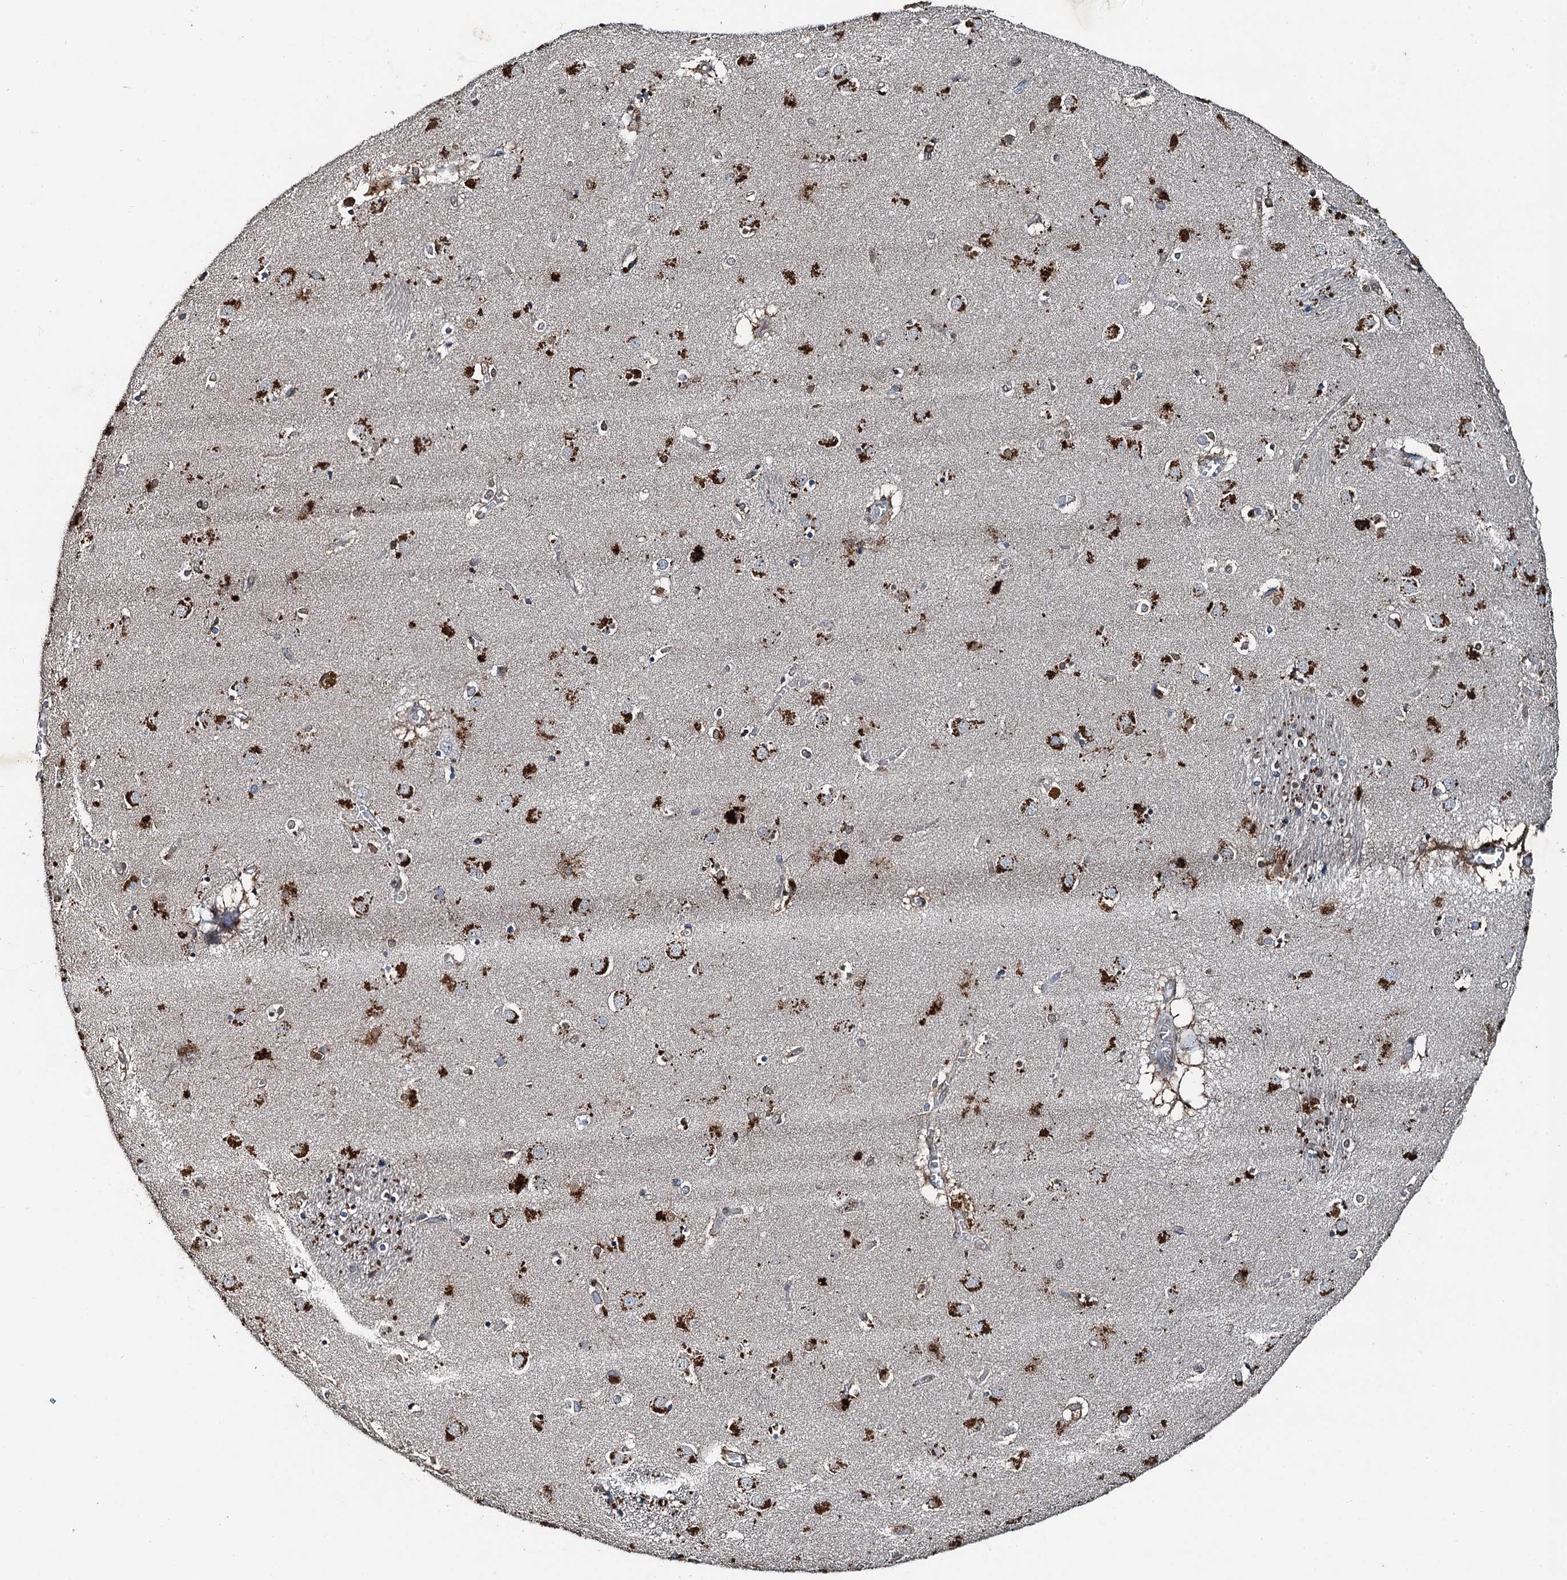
{"staining": {"intensity": "strong", "quantity": "25%-75%", "location": "cytoplasmic/membranous"}, "tissue": "caudate", "cell_type": "Glial cells", "image_type": "normal", "snomed": [{"axis": "morphology", "description": "Normal tissue, NOS"}, {"axis": "topography", "description": "Lateral ventricle wall"}], "caption": "Immunohistochemical staining of benign human caudate exhibits 25%-75% levels of strong cytoplasmic/membranous protein expression in approximately 25%-75% of glial cells. The staining was performed using DAB (3,3'-diaminobenzidine), with brown indicating positive protein expression. Nuclei are stained blue with hematoxylin.", "gene": "TCTN1", "patient": {"sex": "male", "age": 70}}